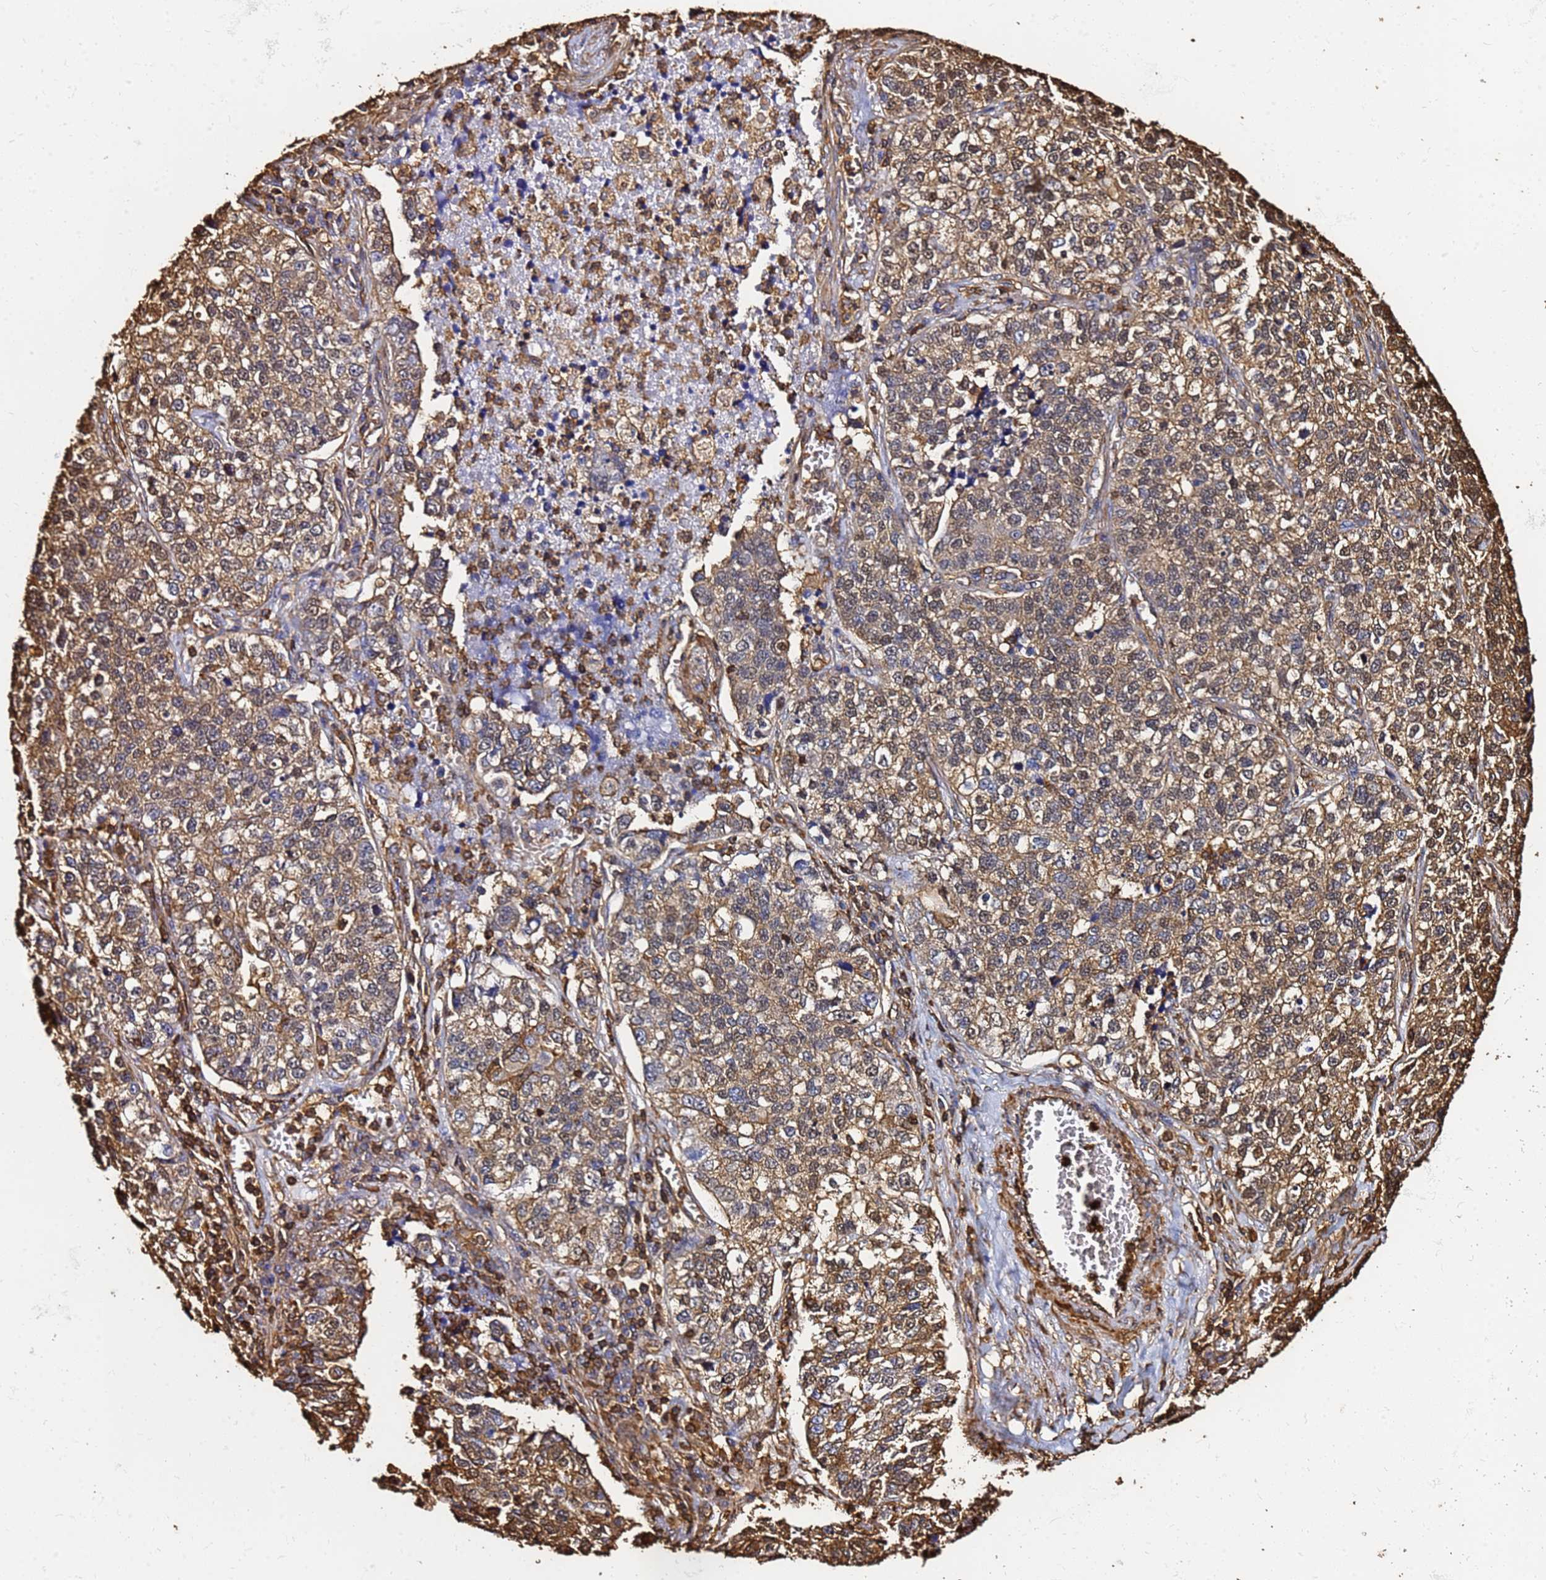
{"staining": {"intensity": "weak", "quantity": ">75%", "location": "cytoplasmic/membranous"}, "tissue": "lung cancer", "cell_type": "Tumor cells", "image_type": "cancer", "snomed": [{"axis": "morphology", "description": "Adenocarcinoma, NOS"}, {"axis": "topography", "description": "Lung"}], "caption": "Immunohistochemistry micrograph of lung adenocarcinoma stained for a protein (brown), which exhibits low levels of weak cytoplasmic/membranous staining in about >75% of tumor cells.", "gene": "ACTB", "patient": {"sex": "male", "age": 49}}